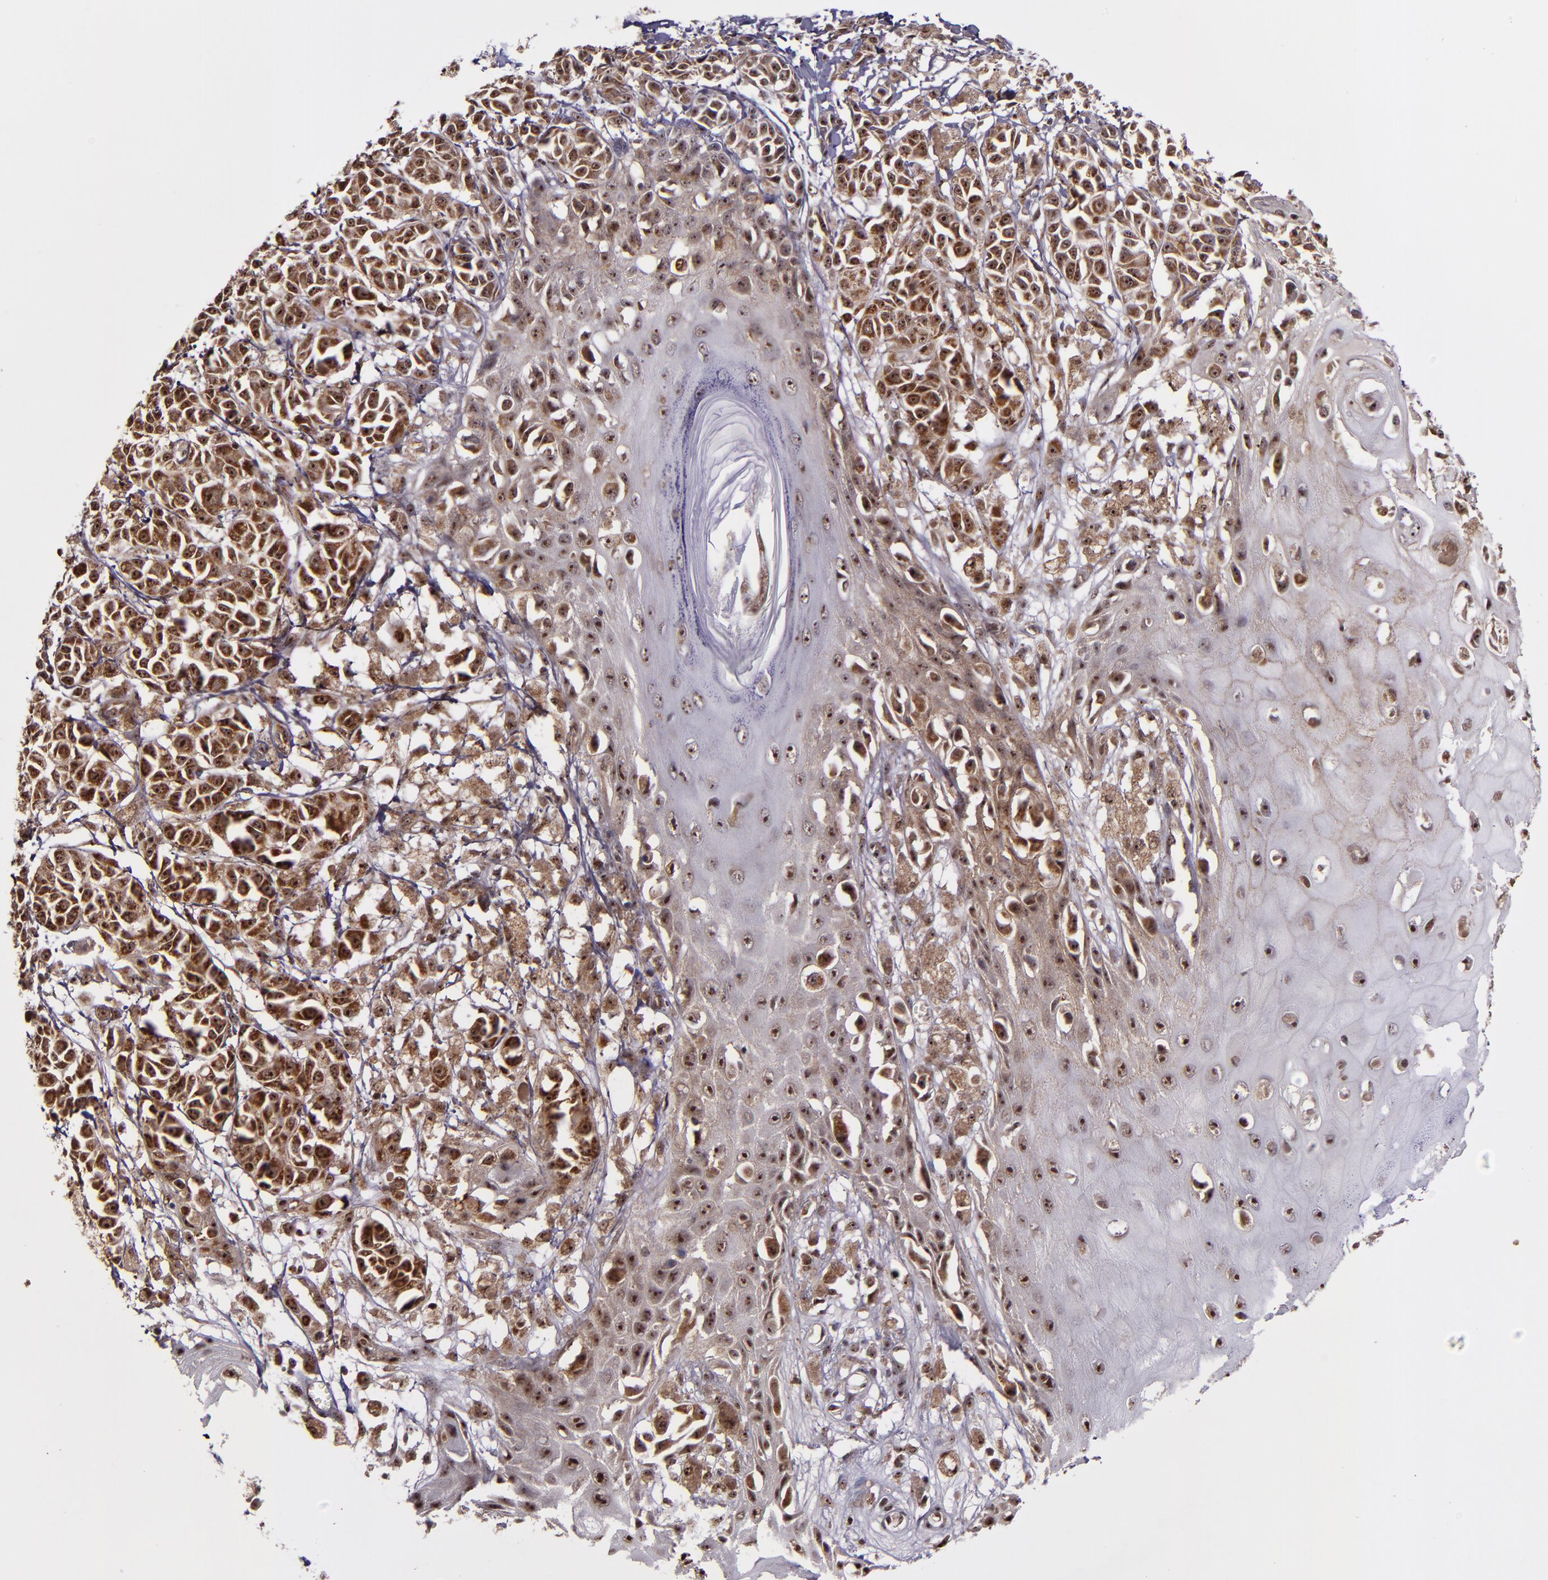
{"staining": {"intensity": "strong", "quantity": ">75%", "location": "cytoplasmic/membranous,nuclear"}, "tissue": "melanoma", "cell_type": "Tumor cells", "image_type": "cancer", "snomed": [{"axis": "morphology", "description": "Malignant melanoma, NOS"}, {"axis": "topography", "description": "Skin"}], "caption": "Protein staining demonstrates strong cytoplasmic/membranous and nuclear staining in about >75% of tumor cells in malignant melanoma.", "gene": "CECR2", "patient": {"sex": "male", "age": 76}}